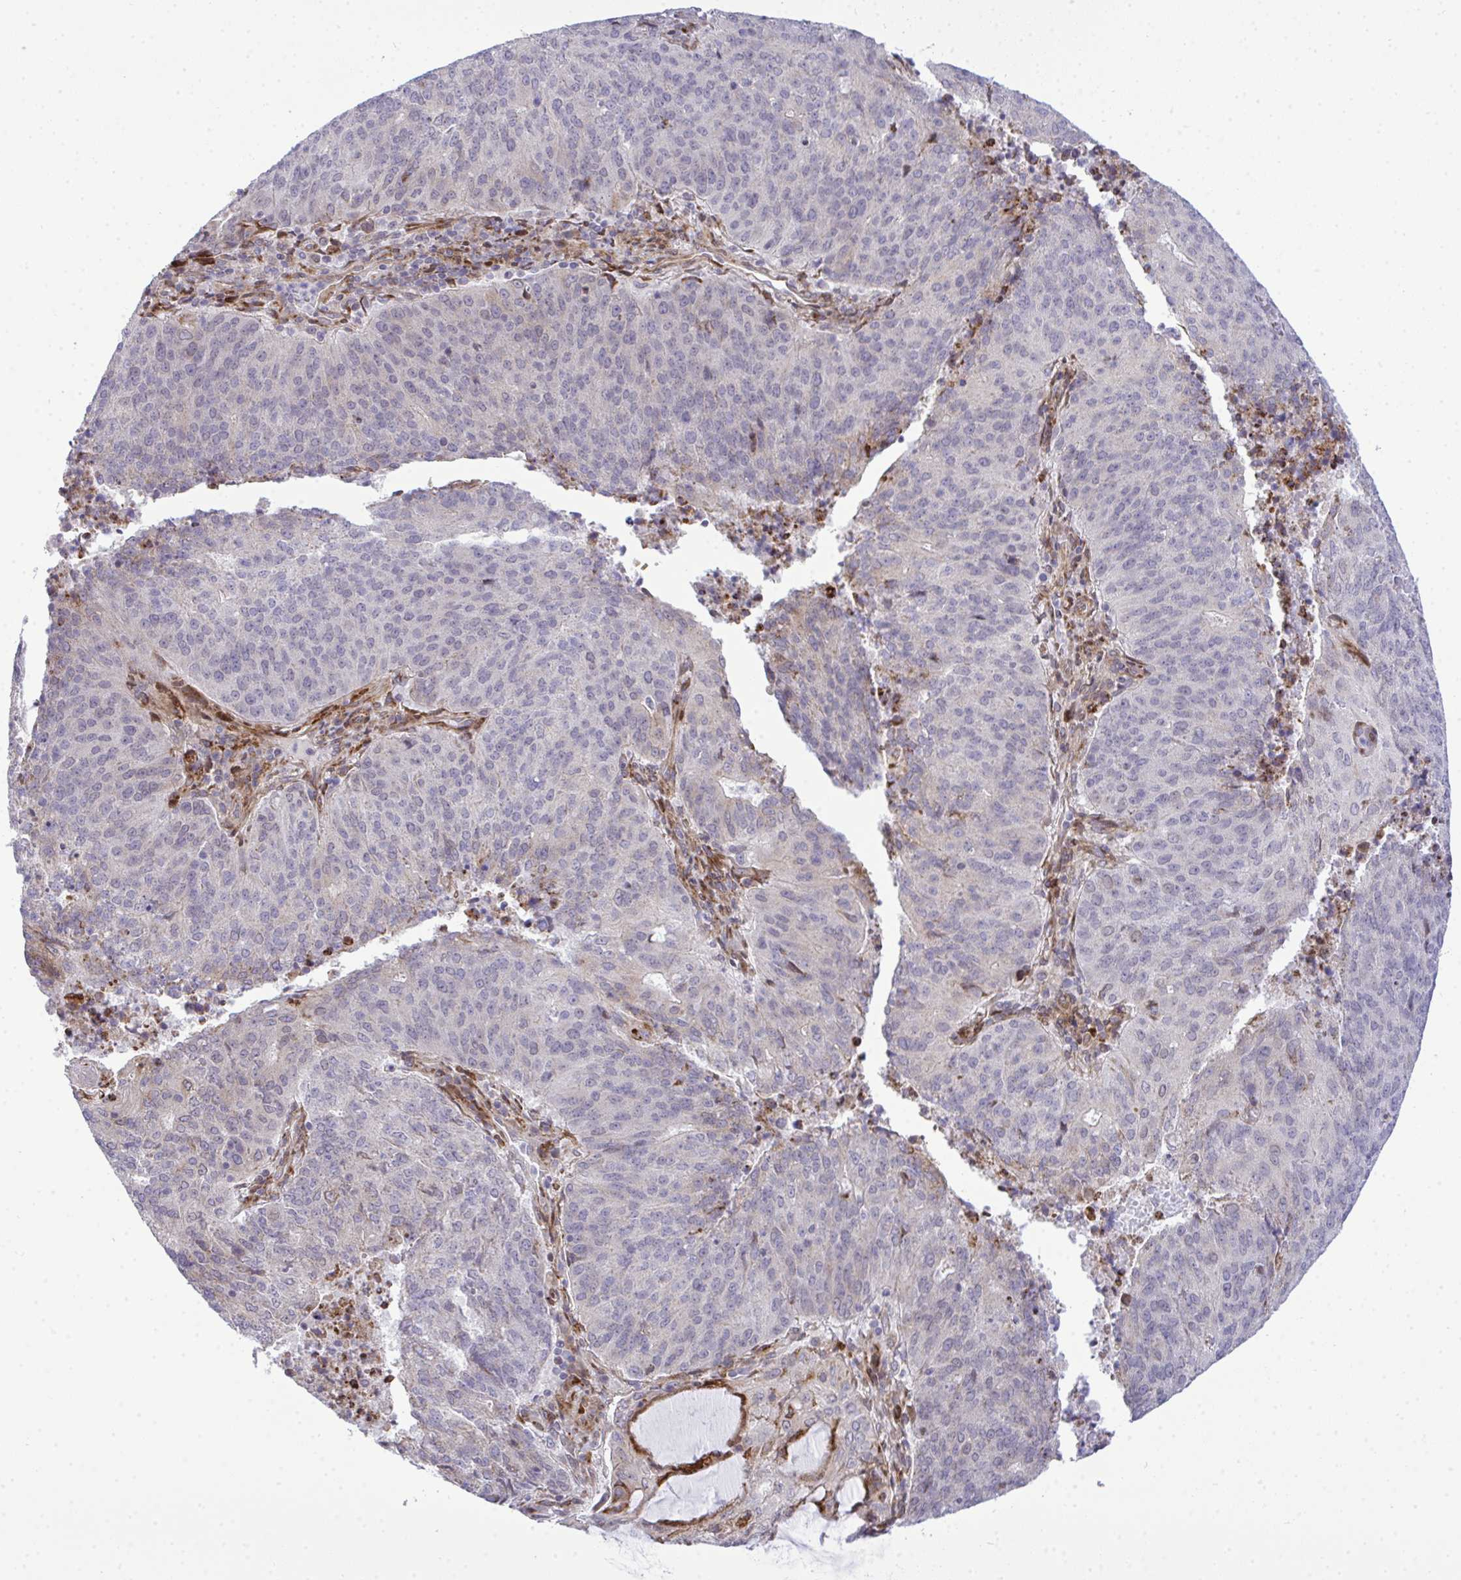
{"staining": {"intensity": "negative", "quantity": "none", "location": "none"}, "tissue": "endometrial cancer", "cell_type": "Tumor cells", "image_type": "cancer", "snomed": [{"axis": "morphology", "description": "Adenocarcinoma, NOS"}, {"axis": "topography", "description": "Endometrium"}], "caption": "The photomicrograph exhibits no significant expression in tumor cells of endometrial cancer.", "gene": "CASTOR2", "patient": {"sex": "female", "age": 82}}